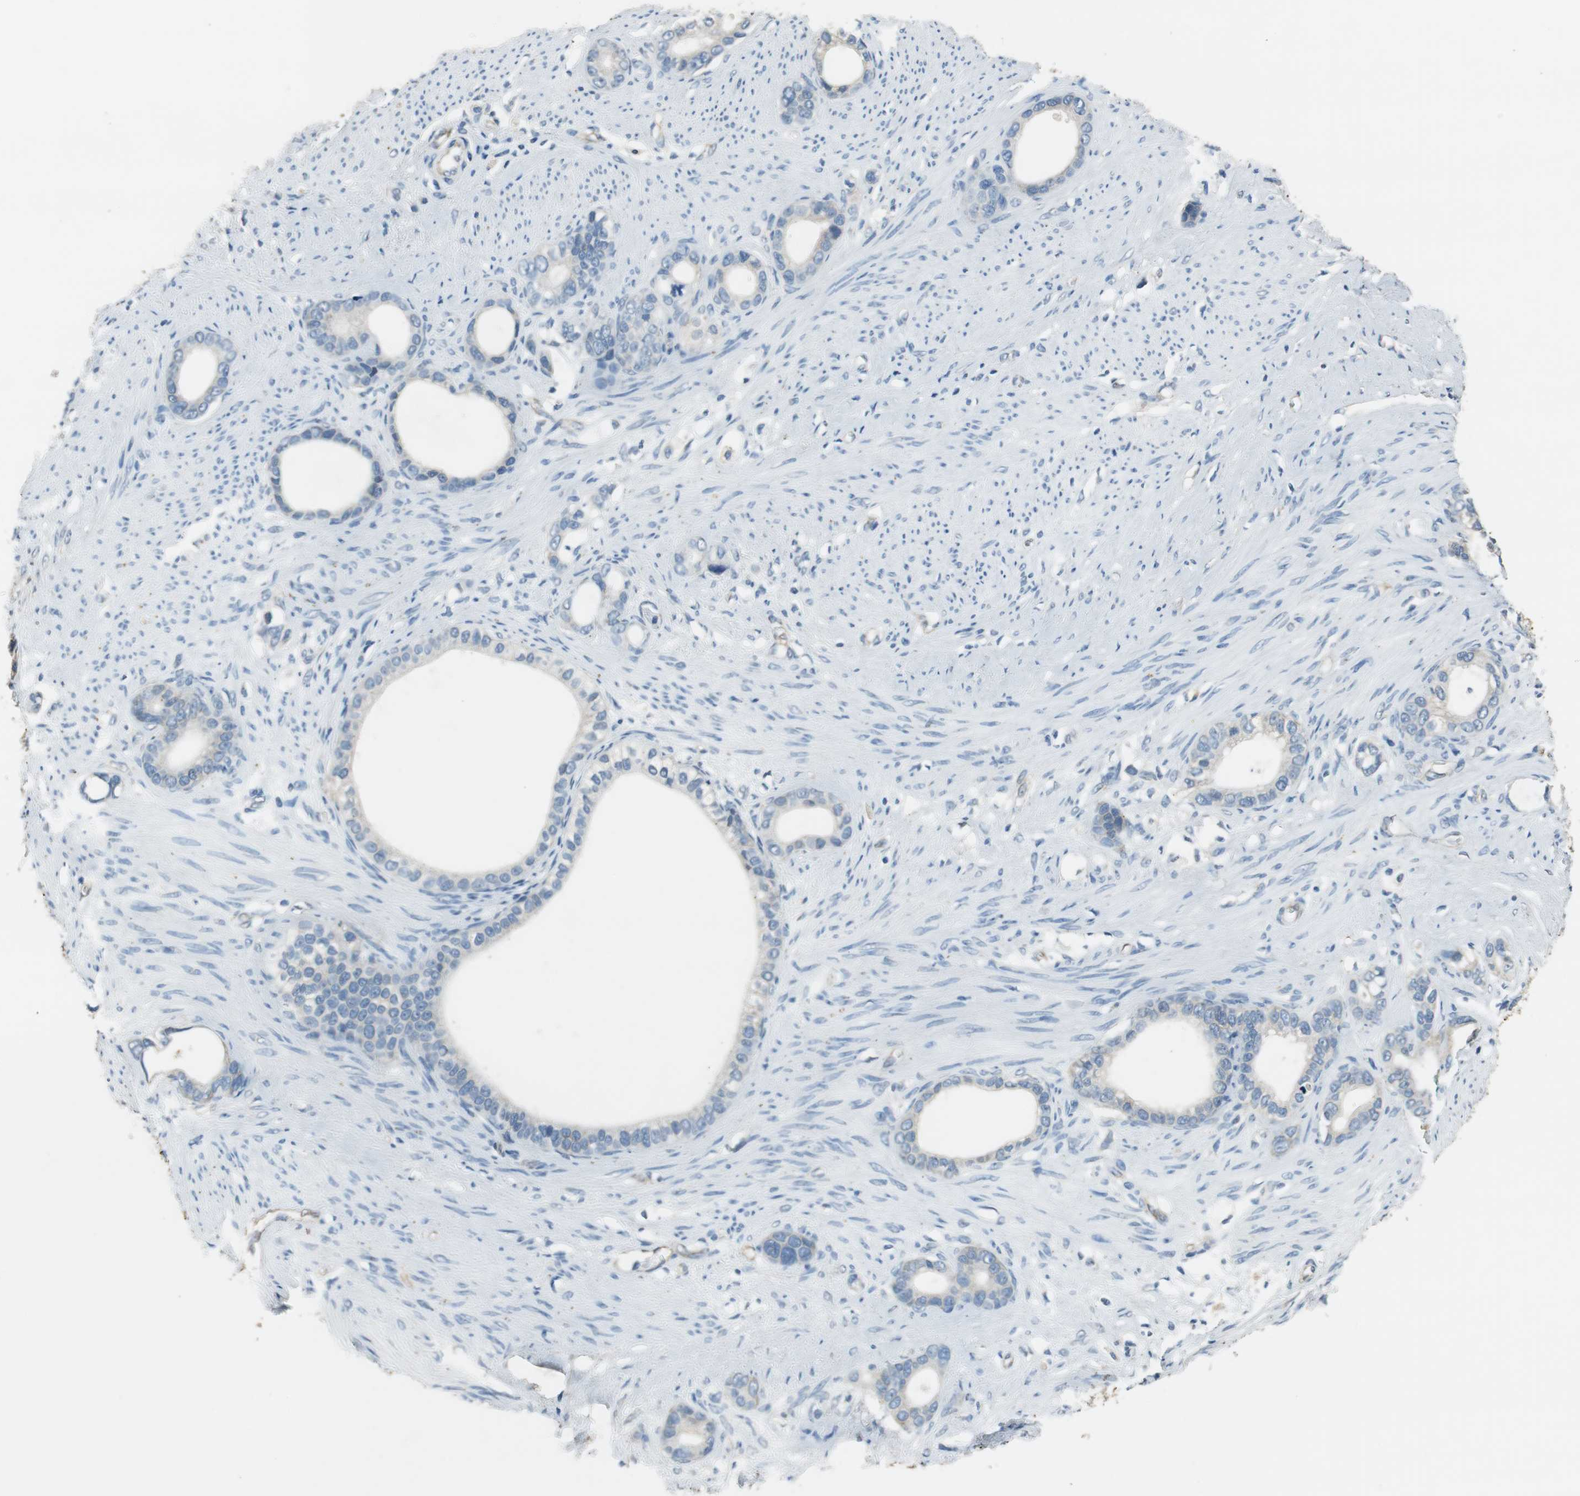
{"staining": {"intensity": "negative", "quantity": "none", "location": "none"}, "tissue": "stomach cancer", "cell_type": "Tumor cells", "image_type": "cancer", "snomed": [{"axis": "morphology", "description": "Adenocarcinoma, NOS"}, {"axis": "topography", "description": "Stomach"}], "caption": "Immunohistochemistry (IHC) photomicrograph of stomach cancer (adenocarcinoma) stained for a protein (brown), which demonstrates no positivity in tumor cells.", "gene": "ALDH4A1", "patient": {"sex": "female", "age": 75}}